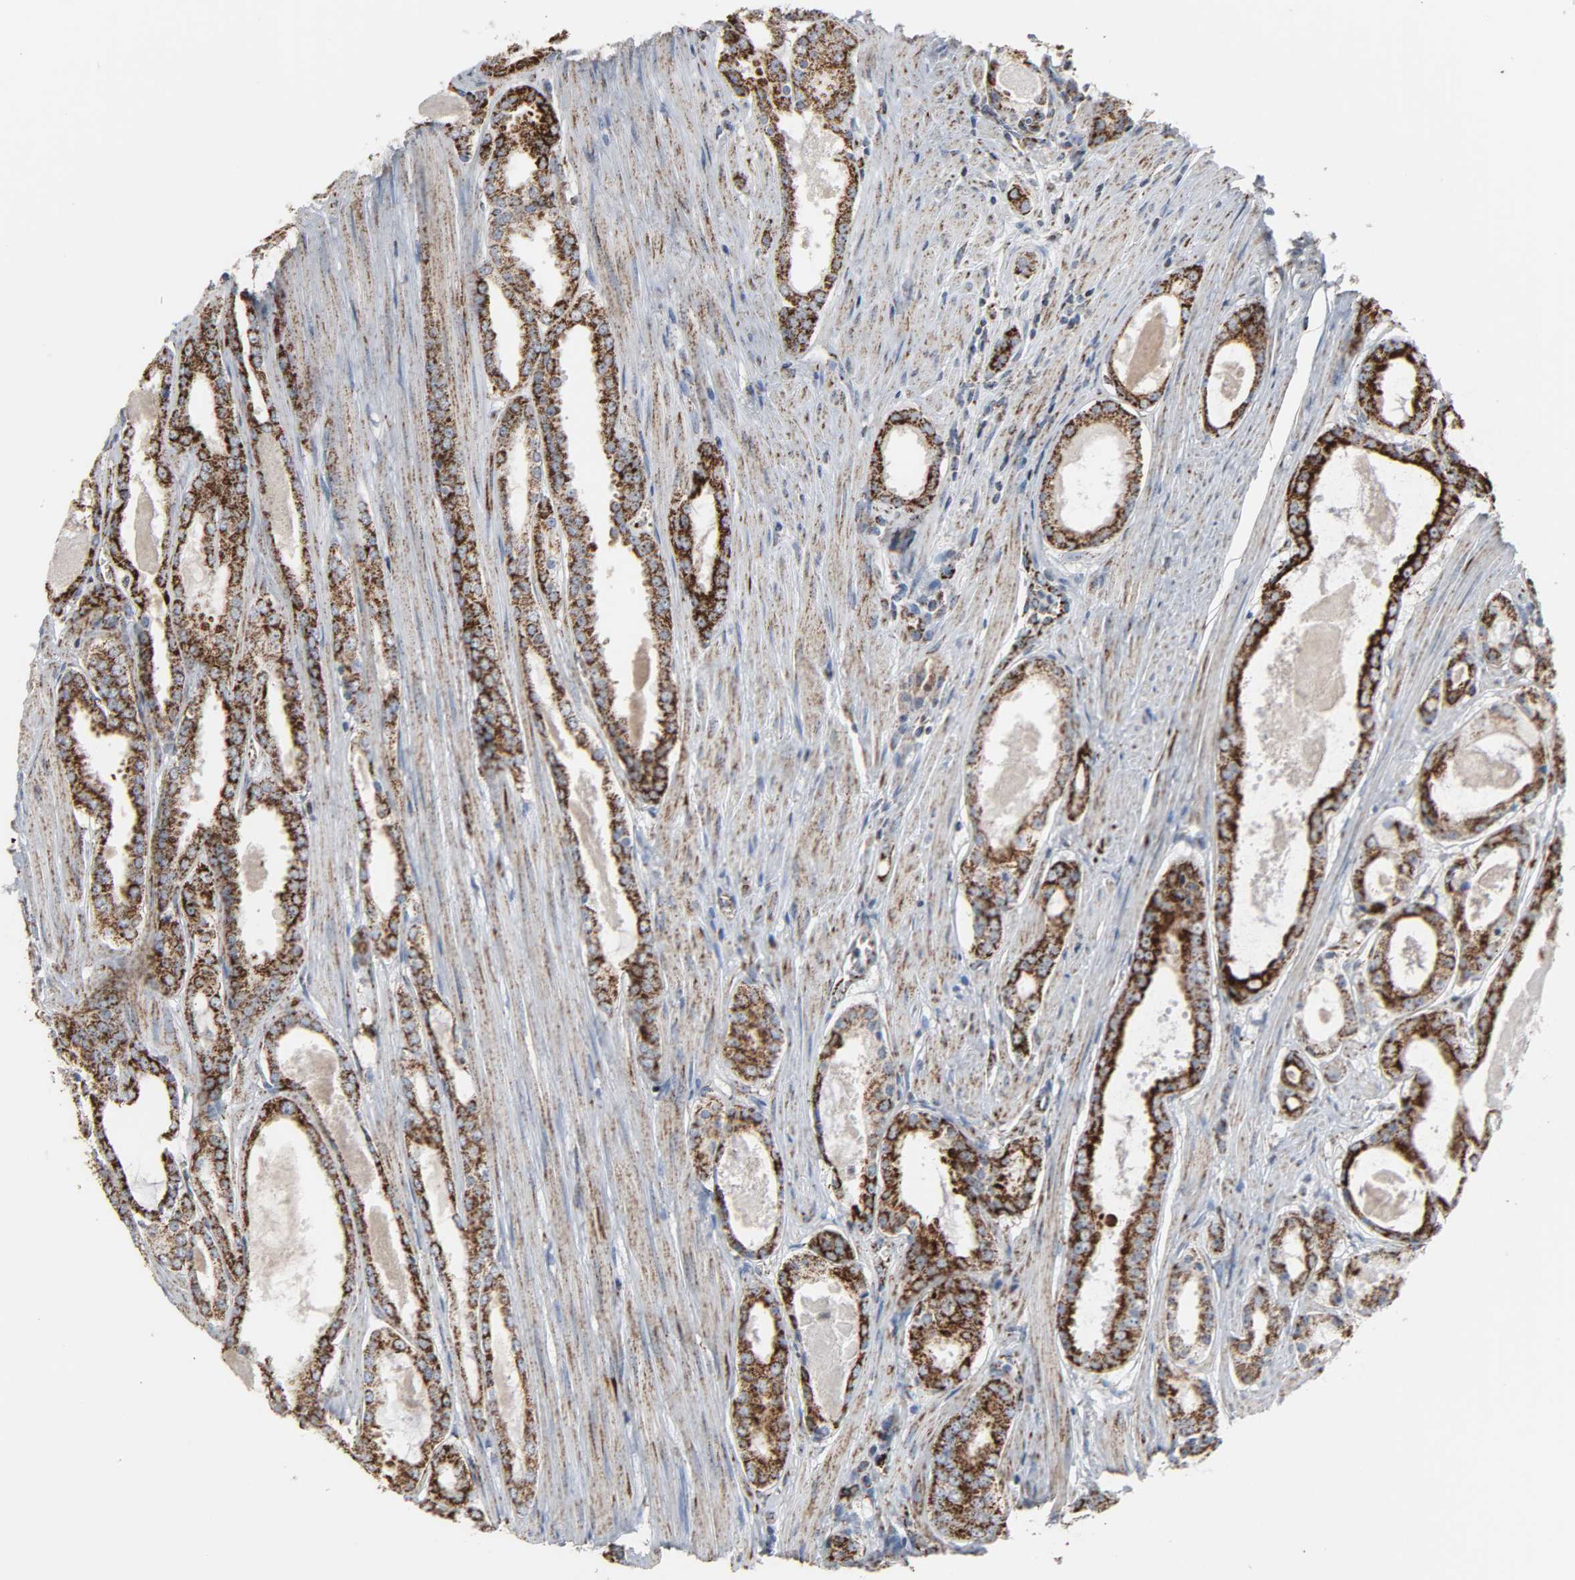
{"staining": {"intensity": "strong", "quantity": ">75%", "location": "cytoplasmic/membranous"}, "tissue": "prostate cancer", "cell_type": "Tumor cells", "image_type": "cancer", "snomed": [{"axis": "morphology", "description": "Adenocarcinoma, Low grade"}, {"axis": "topography", "description": "Prostate"}], "caption": "High-power microscopy captured an IHC micrograph of prostate cancer (low-grade adenocarcinoma), revealing strong cytoplasmic/membranous staining in approximately >75% of tumor cells. (DAB IHC, brown staining for protein, blue staining for nuclei).", "gene": "ACAT1", "patient": {"sex": "male", "age": 57}}